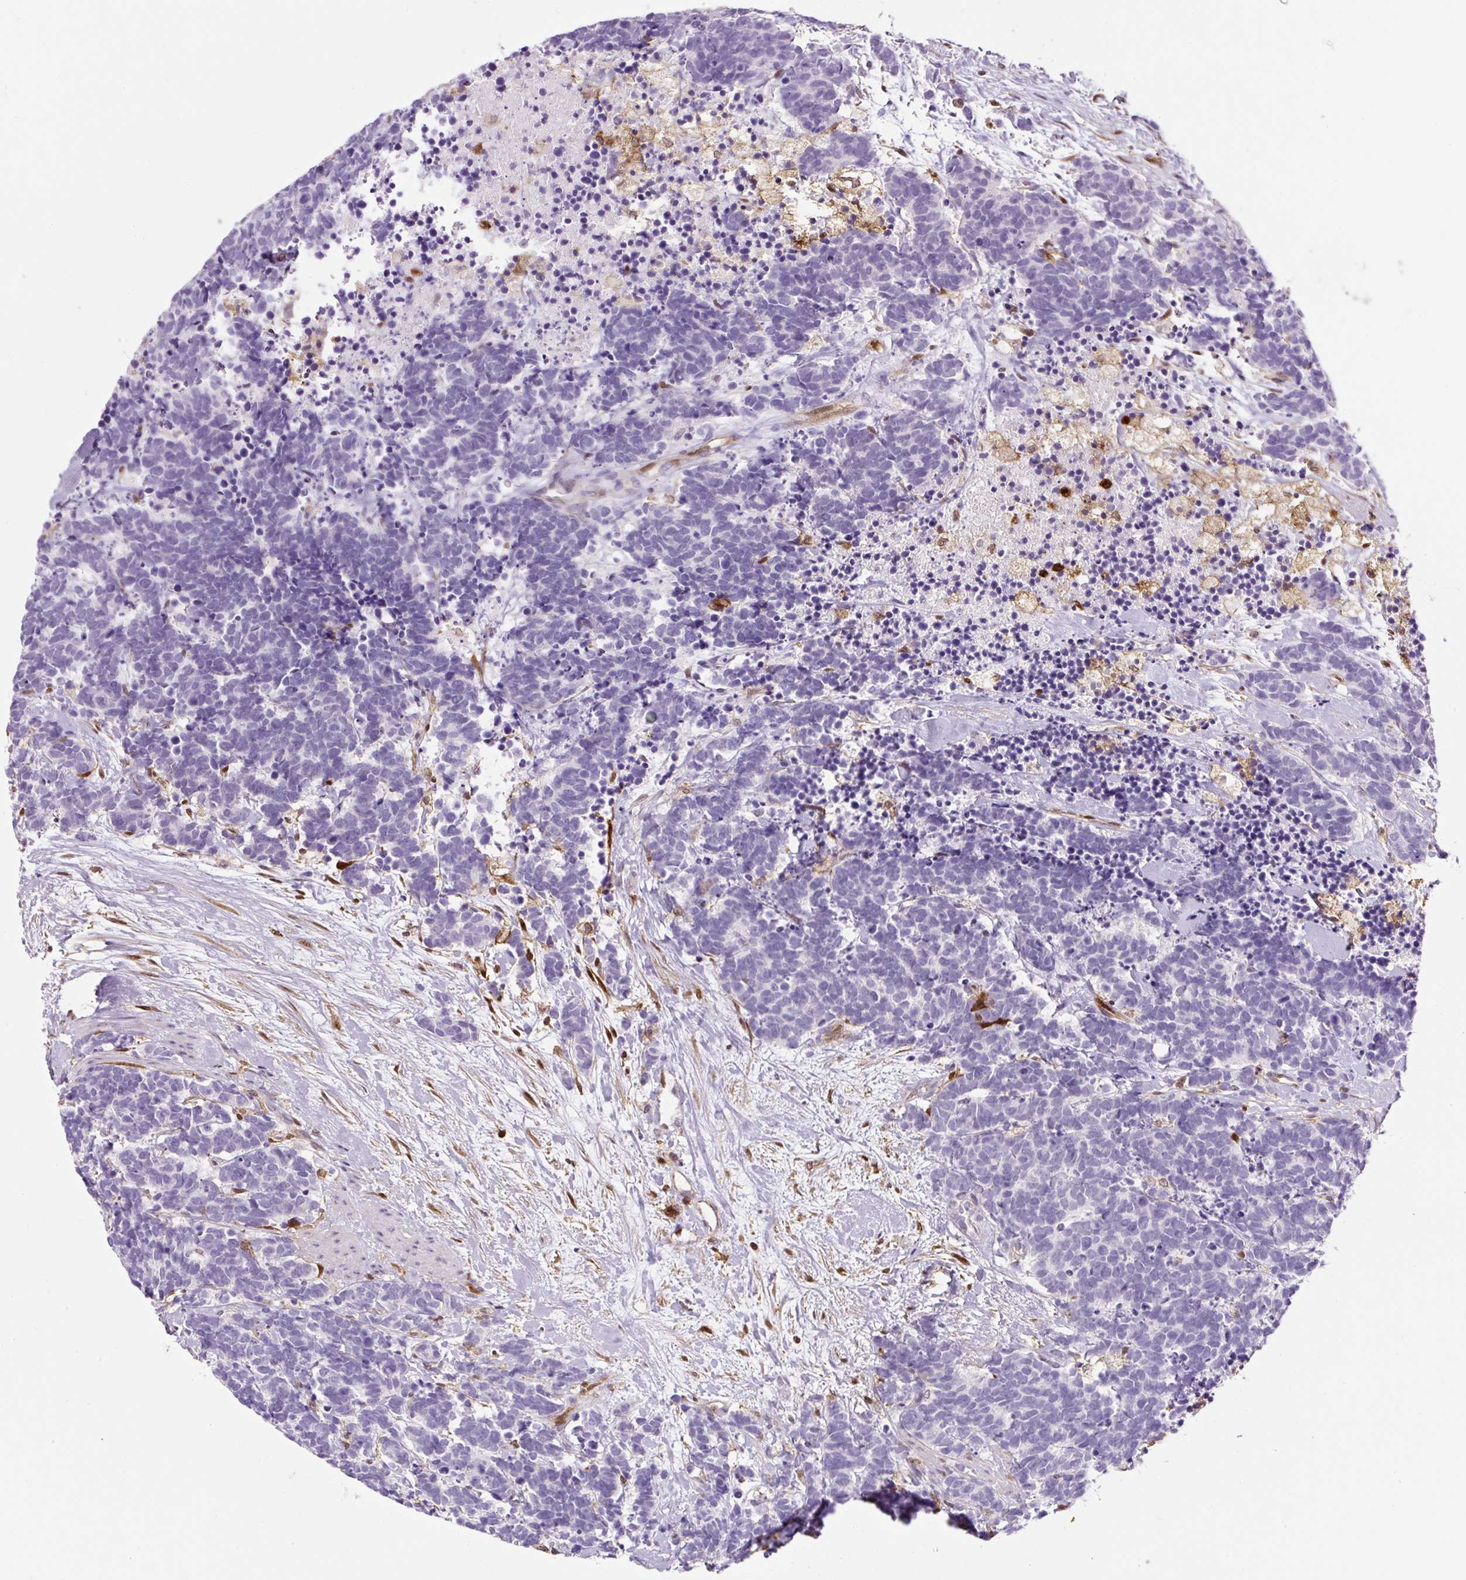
{"staining": {"intensity": "negative", "quantity": "none", "location": "none"}, "tissue": "carcinoid", "cell_type": "Tumor cells", "image_type": "cancer", "snomed": [{"axis": "morphology", "description": "Carcinoma, NOS"}, {"axis": "morphology", "description": "Carcinoid, malignant, NOS"}, {"axis": "topography", "description": "Prostate"}], "caption": "Photomicrograph shows no protein staining in tumor cells of carcinoma tissue. (DAB immunohistochemistry visualized using brightfield microscopy, high magnification).", "gene": "ANXA1", "patient": {"sex": "male", "age": 57}}